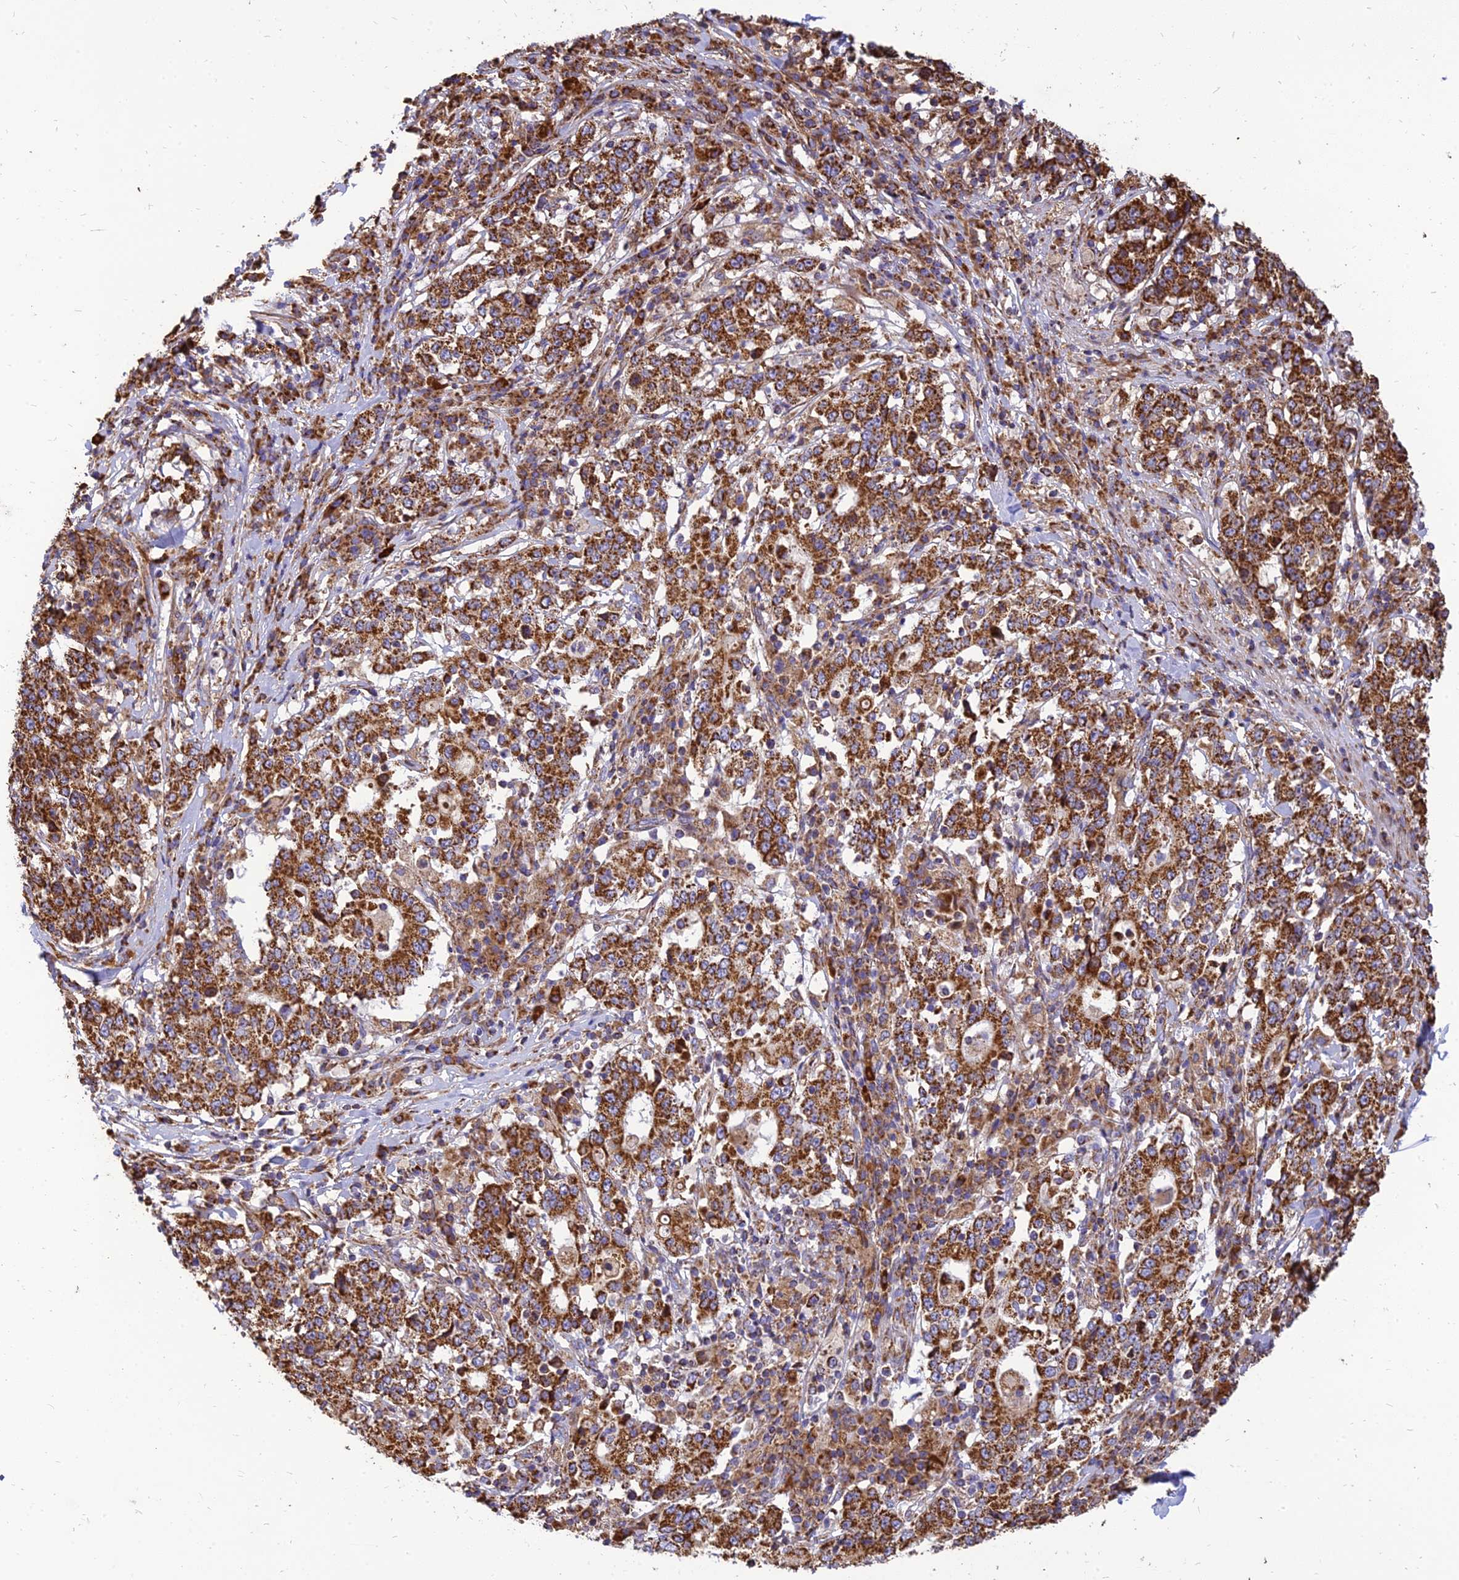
{"staining": {"intensity": "strong", "quantity": ">75%", "location": "cytoplasmic/membranous"}, "tissue": "stomach cancer", "cell_type": "Tumor cells", "image_type": "cancer", "snomed": [{"axis": "morphology", "description": "Adenocarcinoma, NOS"}, {"axis": "topography", "description": "Stomach"}], "caption": "Approximately >75% of tumor cells in stomach adenocarcinoma reveal strong cytoplasmic/membranous protein expression as visualized by brown immunohistochemical staining.", "gene": "THUMPD2", "patient": {"sex": "male", "age": 59}}